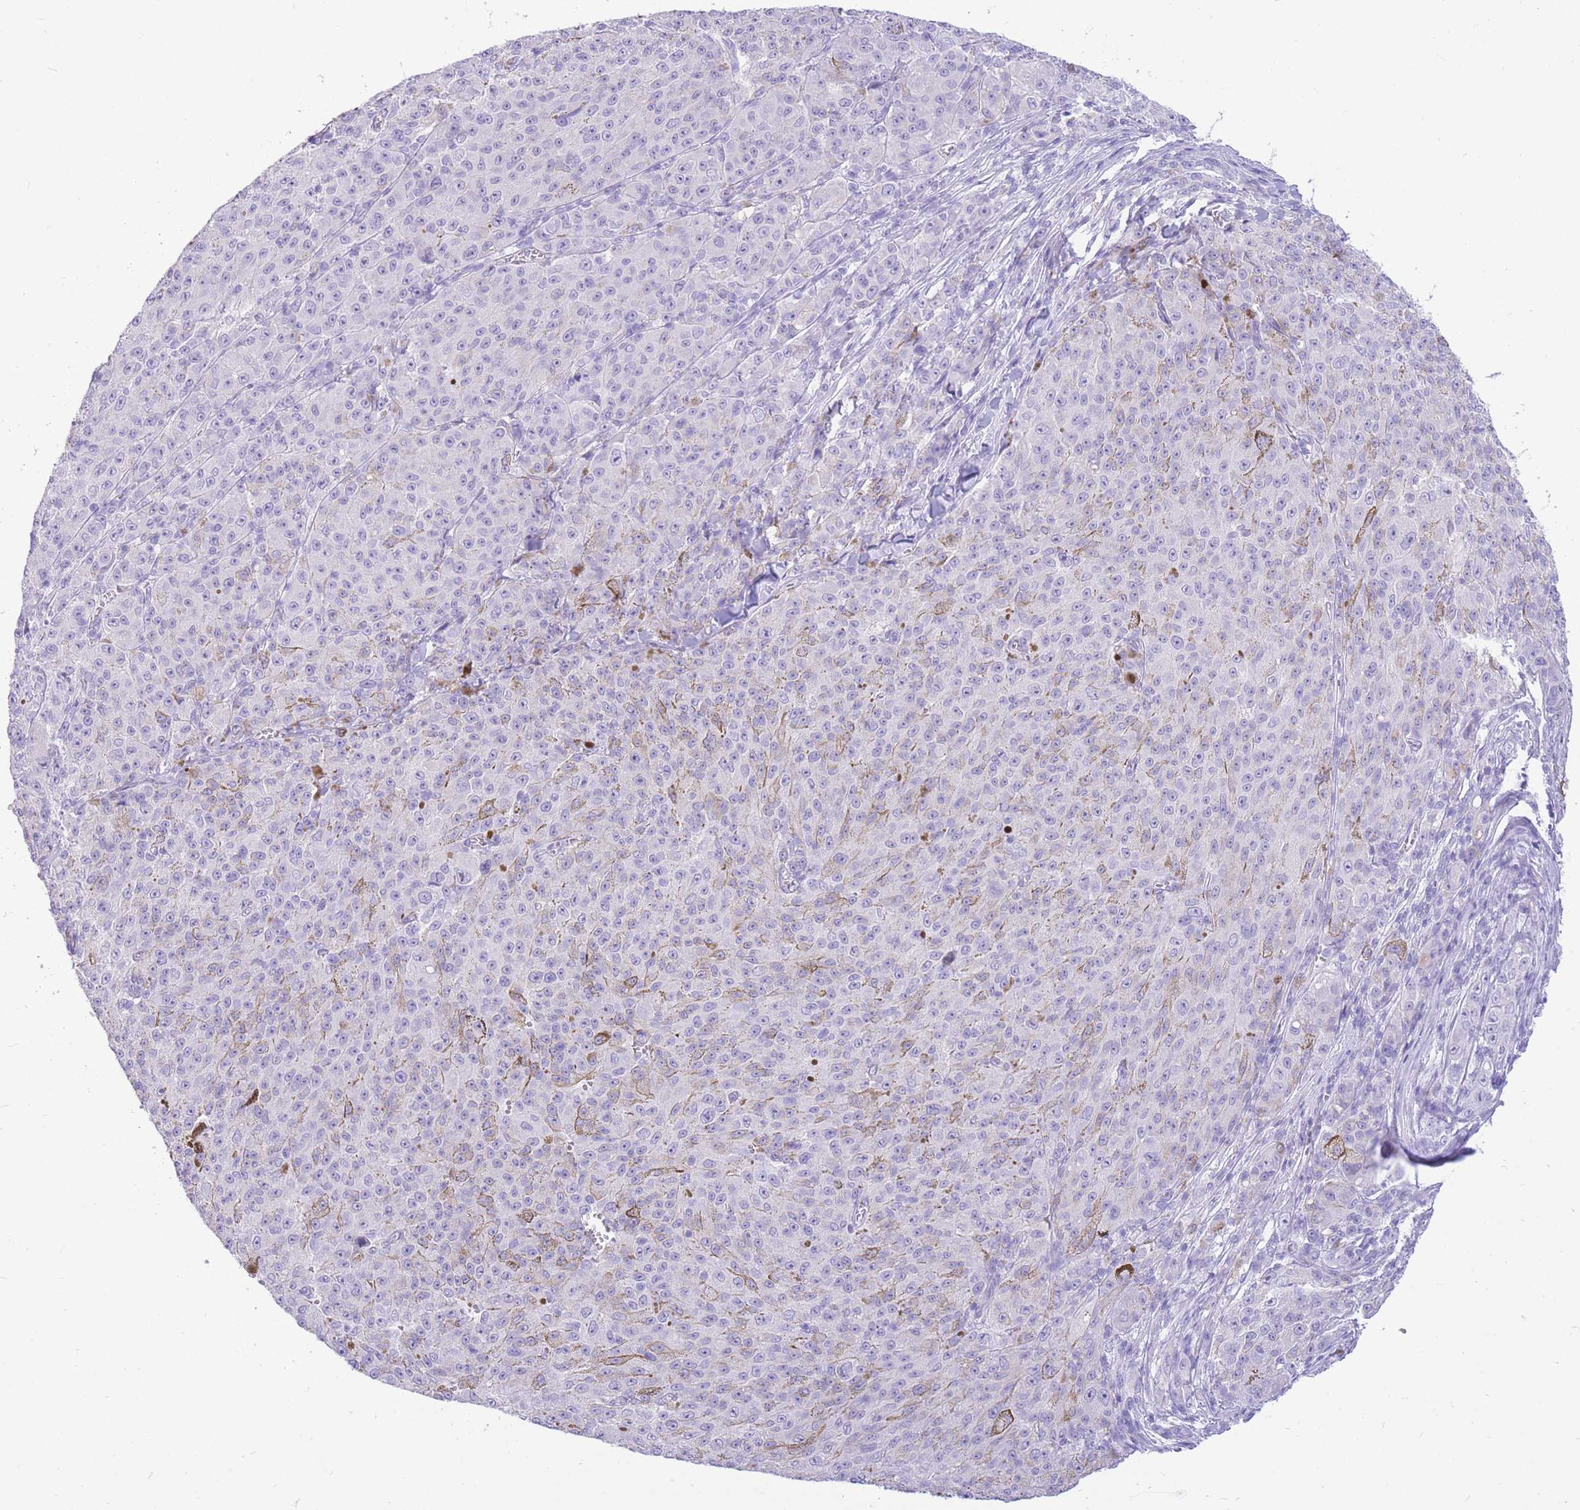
{"staining": {"intensity": "negative", "quantity": "none", "location": "none"}, "tissue": "melanoma", "cell_type": "Tumor cells", "image_type": "cancer", "snomed": [{"axis": "morphology", "description": "Malignant melanoma, NOS"}, {"axis": "topography", "description": "Skin"}], "caption": "The photomicrograph reveals no staining of tumor cells in malignant melanoma. (Stains: DAB (3,3'-diaminobenzidine) immunohistochemistry (IHC) with hematoxylin counter stain, Microscopy: brightfield microscopy at high magnification).", "gene": "ZNF311", "patient": {"sex": "female", "age": 52}}